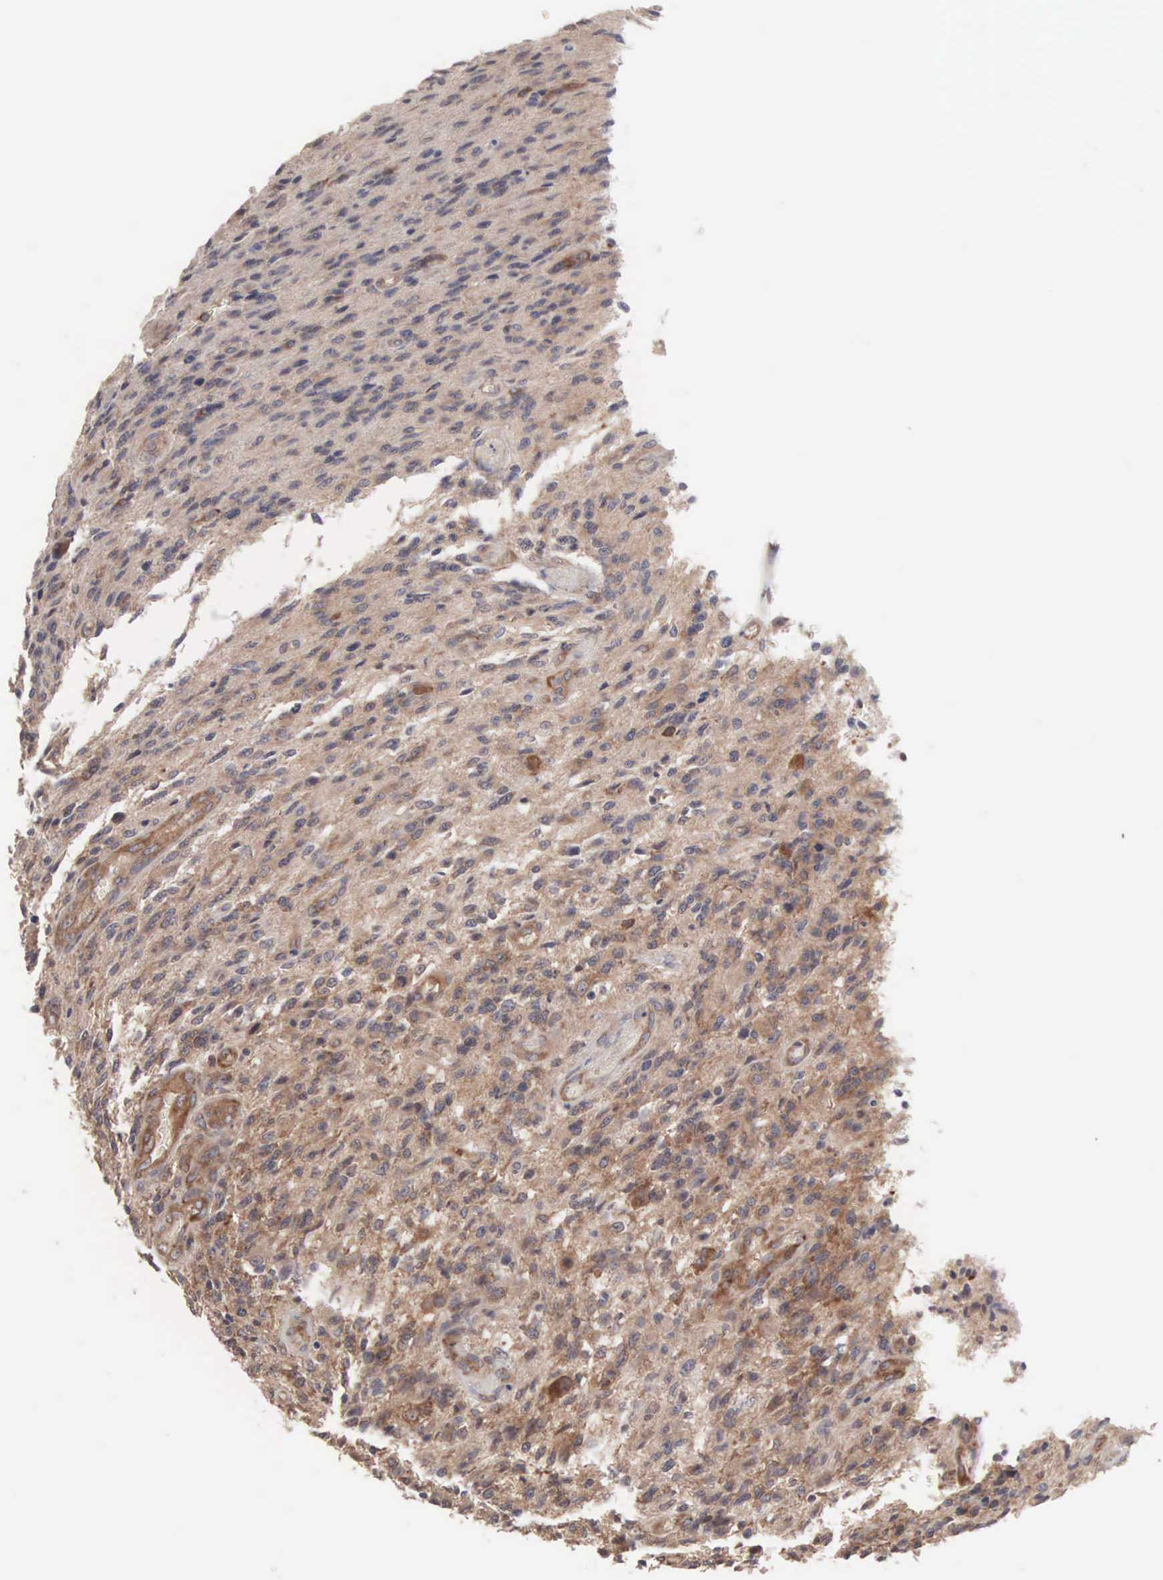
{"staining": {"intensity": "moderate", "quantity": ">75%", "location": "cytoplasmic/membranous"}, "tissue": "glioma", "cell_type": "Tumor cells", "image_type": "cancer", "snomed": [{"axis": "morphology", "description": "Glioma, malignant, High grade"}, {"axis": "topography", "description": "Brain"}], "caption": "Immunohistochemistry (IHC) image of human malignant glioma (high-grade) stained for a protein (brown), which shows medium levels of moderate cytoplasmic/membranous positivity in approximately >75% of tumor cells.", "gene": "INF2", "patient": {"sex": "male", "age": 36}}